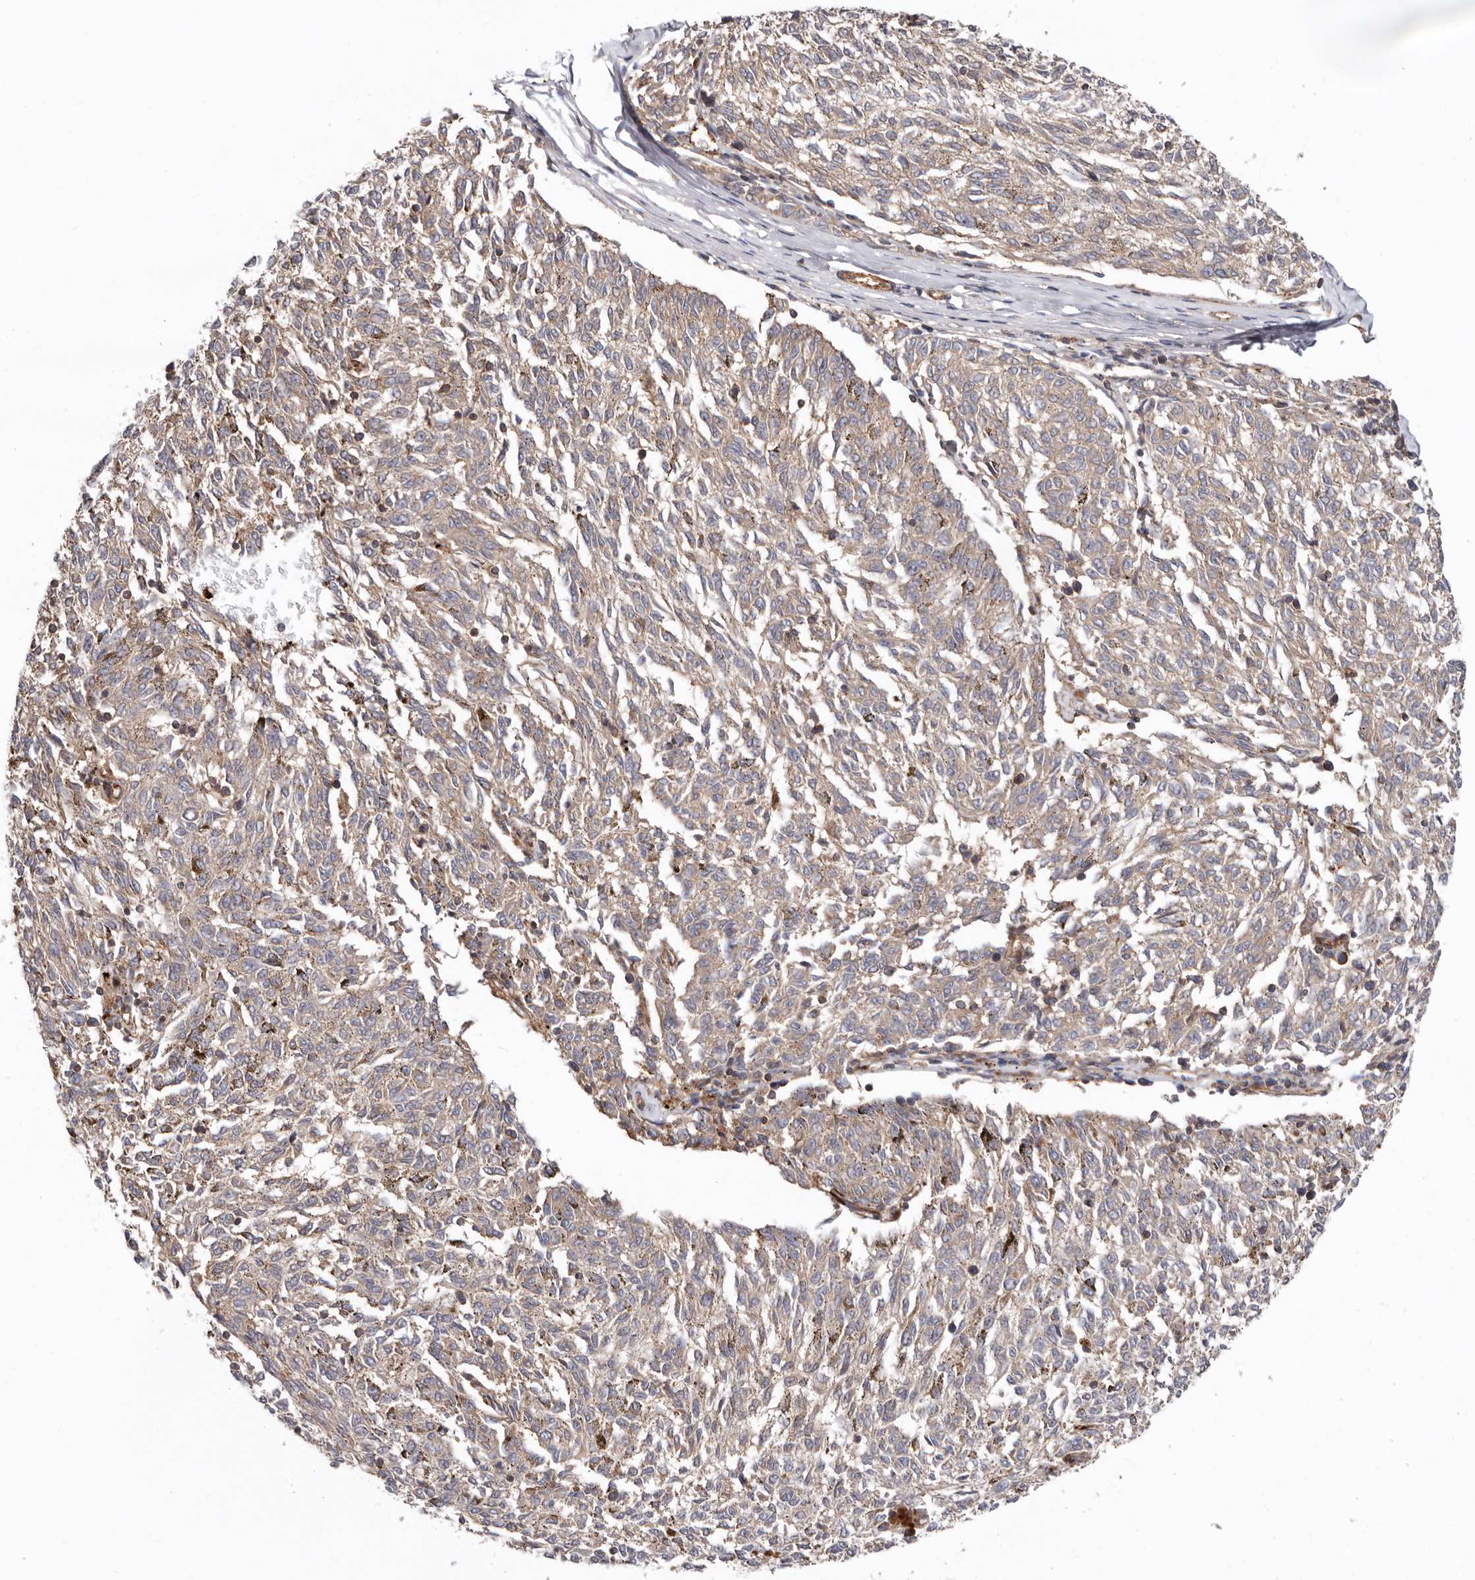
{"staining": {"intensity": "negative", "quantity": "none", "location": "none"}, "tissue": "melanoma", "cell_type": "Tumor cells", "image_type": "cancer", "snomed": [{"axis": "morphology", "description": "Malignant melanoma, NOS"}, {"axis": "topography", "description": "Skin"}], "caption": "A photomicrograph of melanoma stained for a protein exhibits no brown staining in tumor cells.", "gene": "TMC7", "patient": {"sex": "female", "age": 72}}